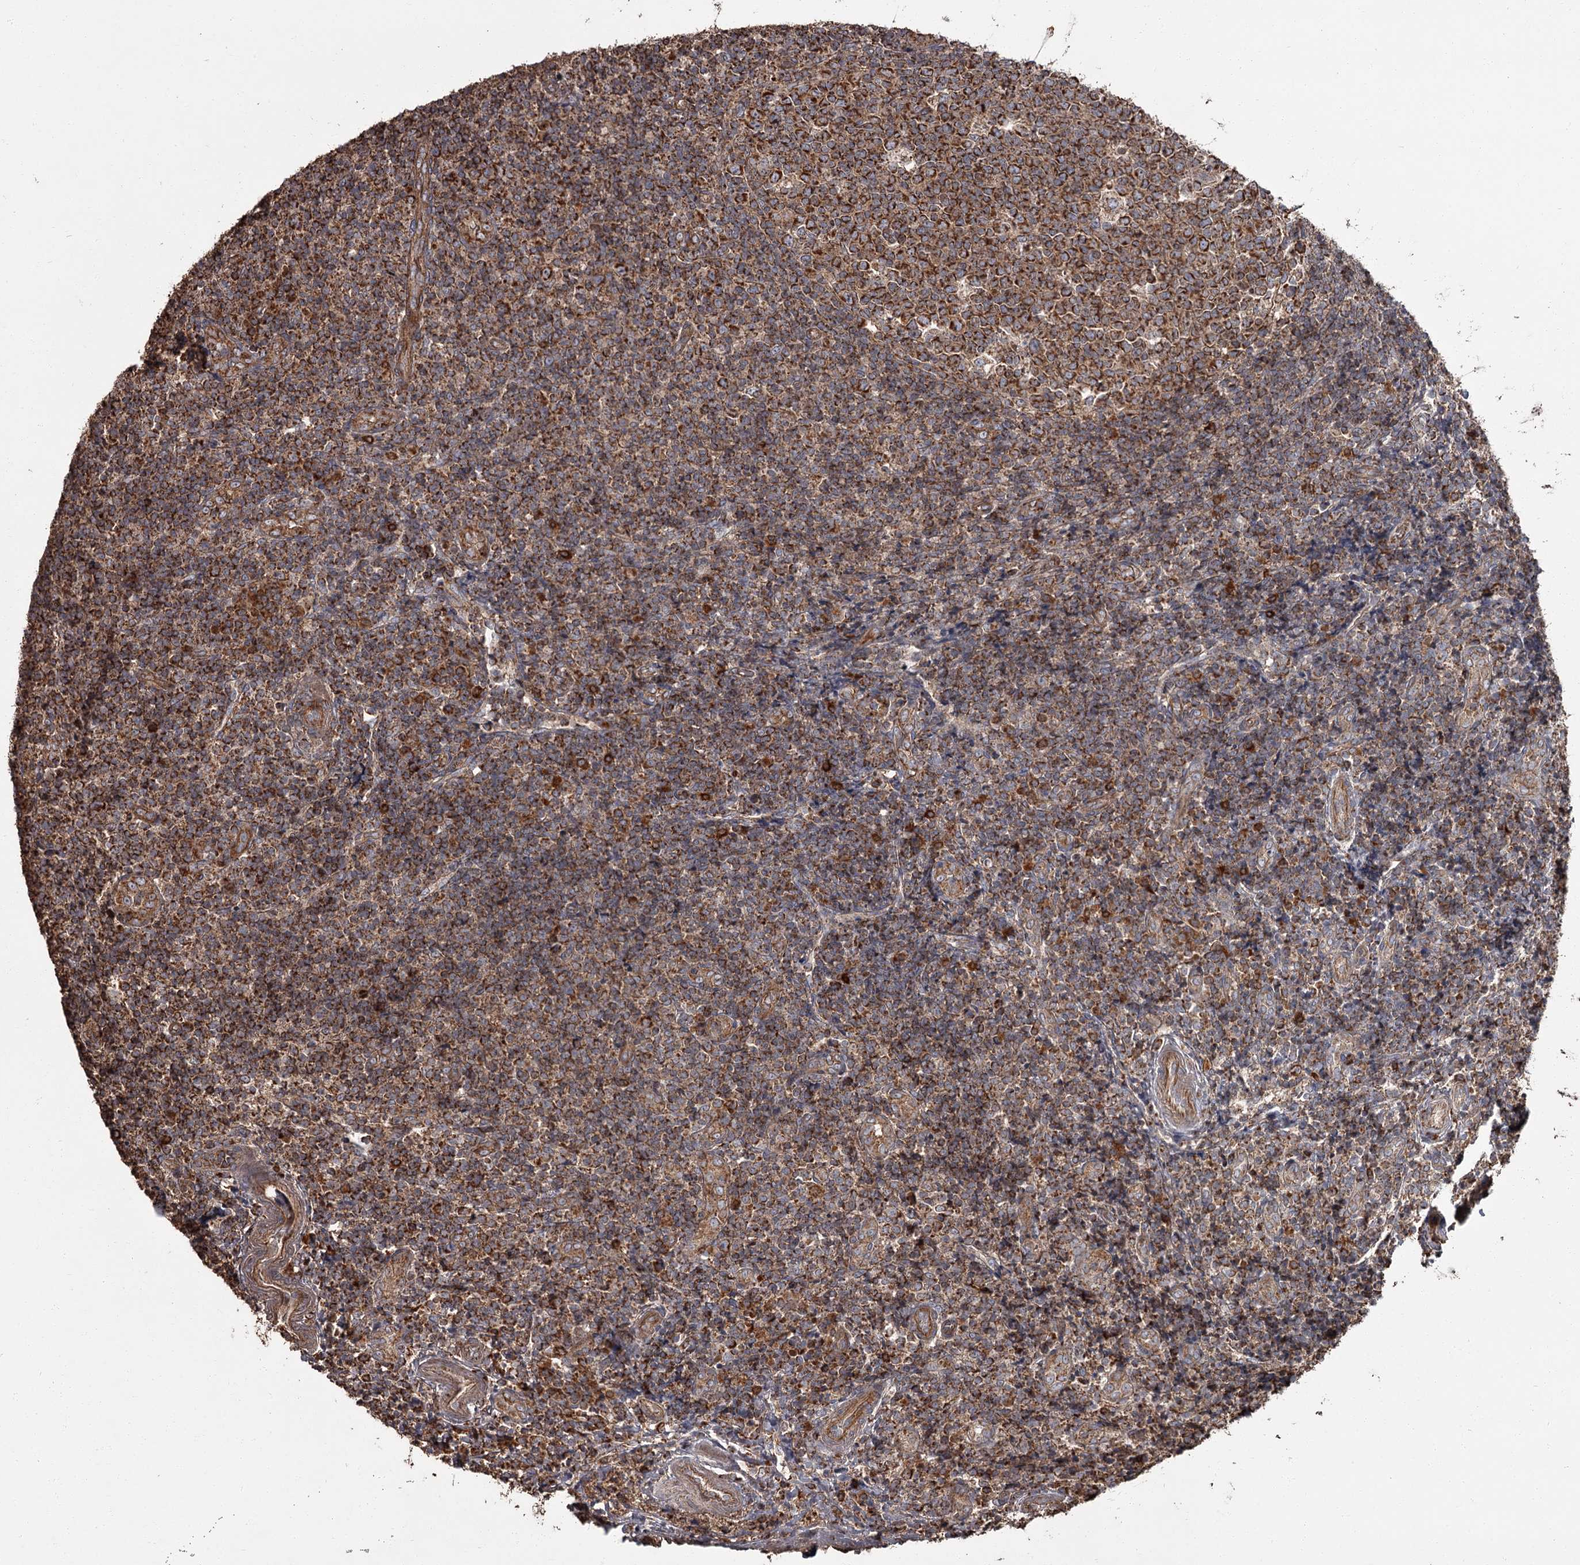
{"staining": {"intensity": "strong", "quantity": ">75%", "location": "cytoplasmic/membranous"}, "tissue": "tonsil", "cell_type": "Germinal center cells", "image_type": "normal", "snomed": [{"axis": "morphology", "description": "Normal tissue, NOS"}, {"axis": "topography", "description": "Tonsil"}], "caption": "Germinal center cells show high levels of strong cytoplasmic/membranous expression in about >75% of cells in unremarkable human tonsil.", "gene": "THAP9", "patient": {"sex": "female", "age": 19}}